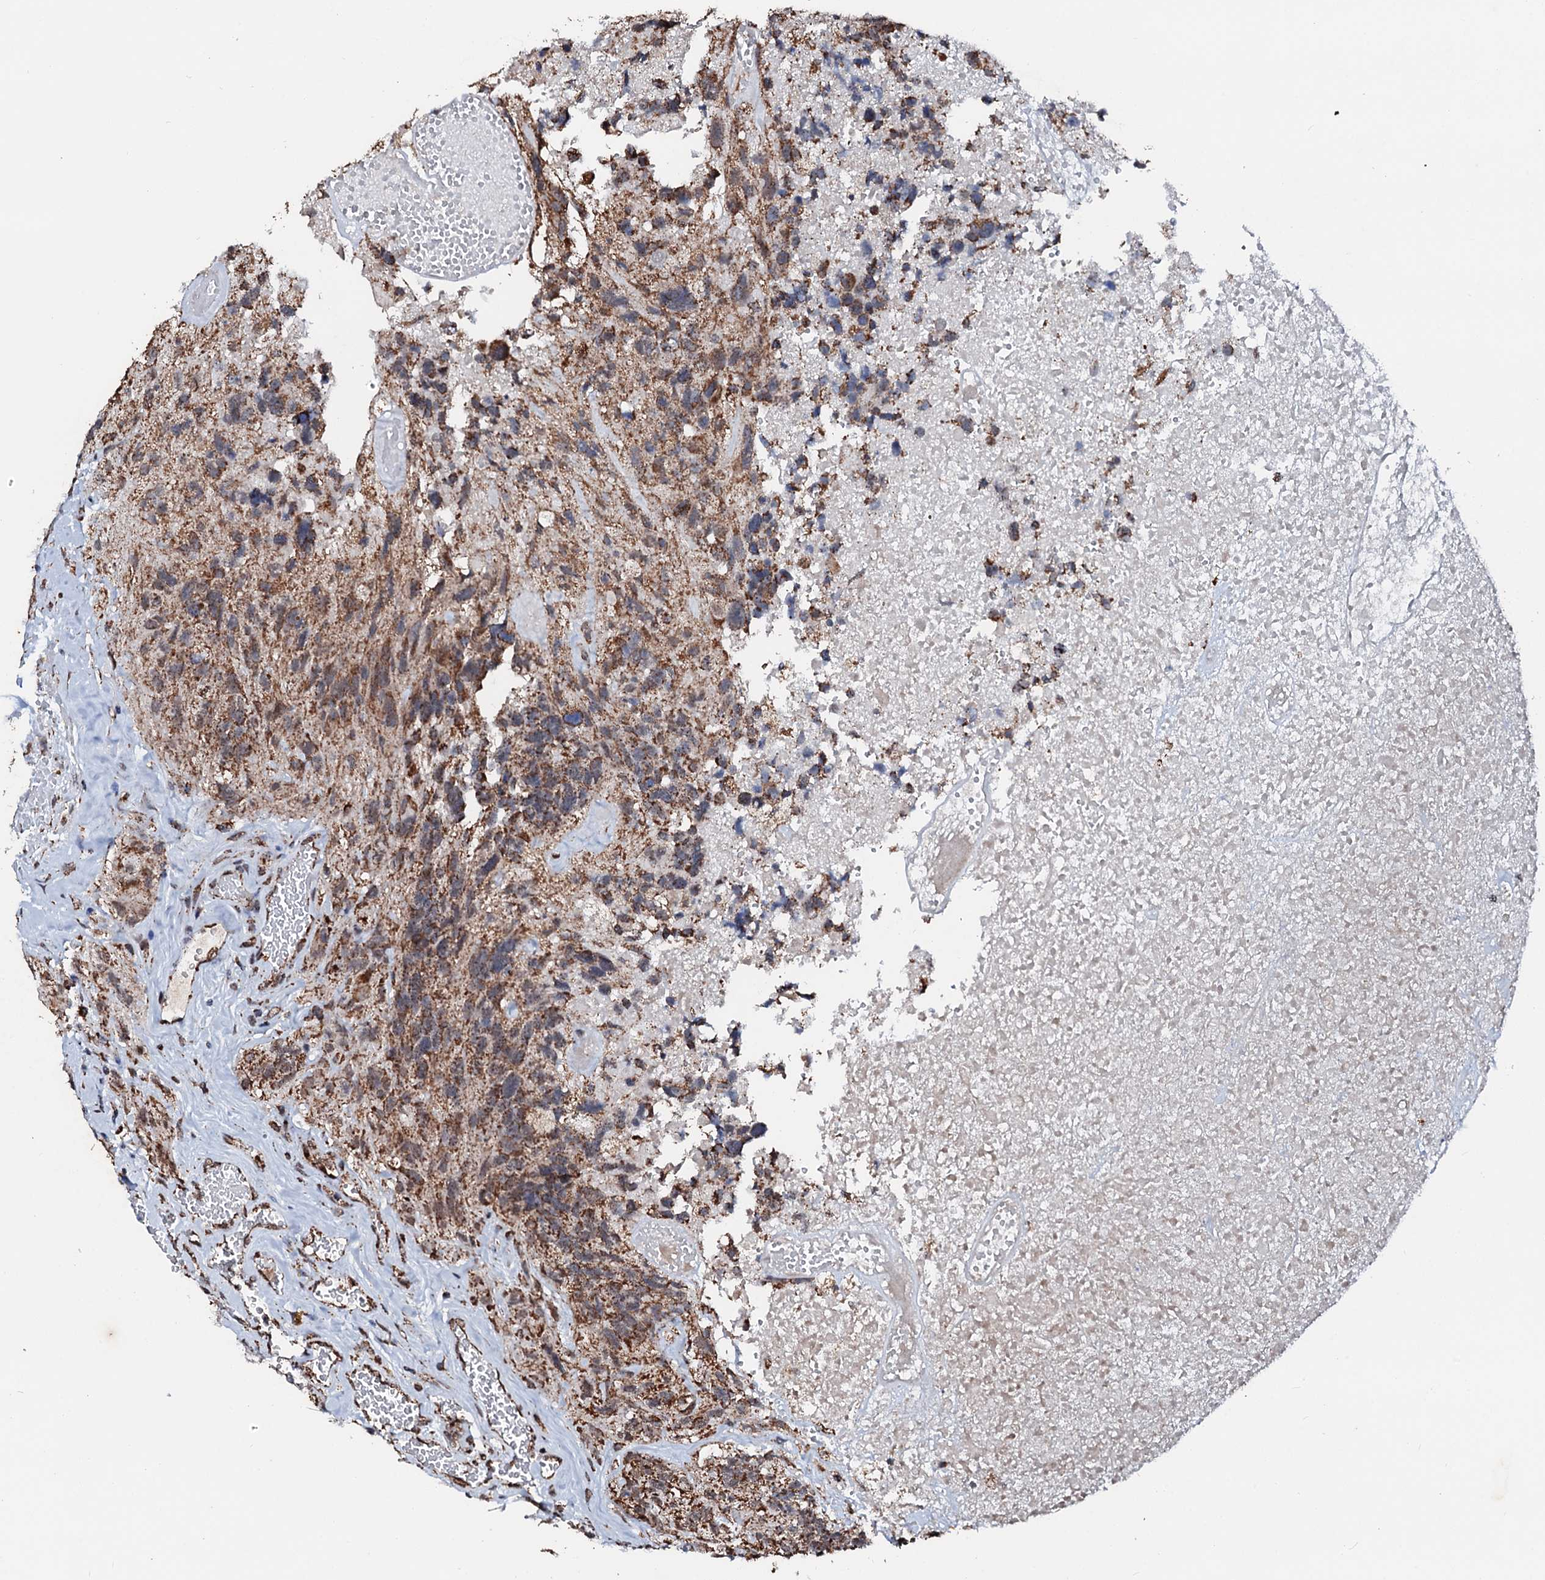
{"staining": {"intensity": "moderate", "quantity": ">75%", "location": "cytoplasmic/membranous"}, "tissue": "glioma", "cell_type": "Tumor cells", "image_type": "cancer", "snomed": [{"axis": "morphology", "description": "Glioma, malignant, High grade"}, {"axis": "topography", "description": "Brain"}], "caption": "Brown immunohistochemical staining in human glioma displays moderate cytoplasmic/membranous staining in about >75% of tumor cells.", "gene": "SECISBP2L", "patient": {"sex": "male", "age": 69}}